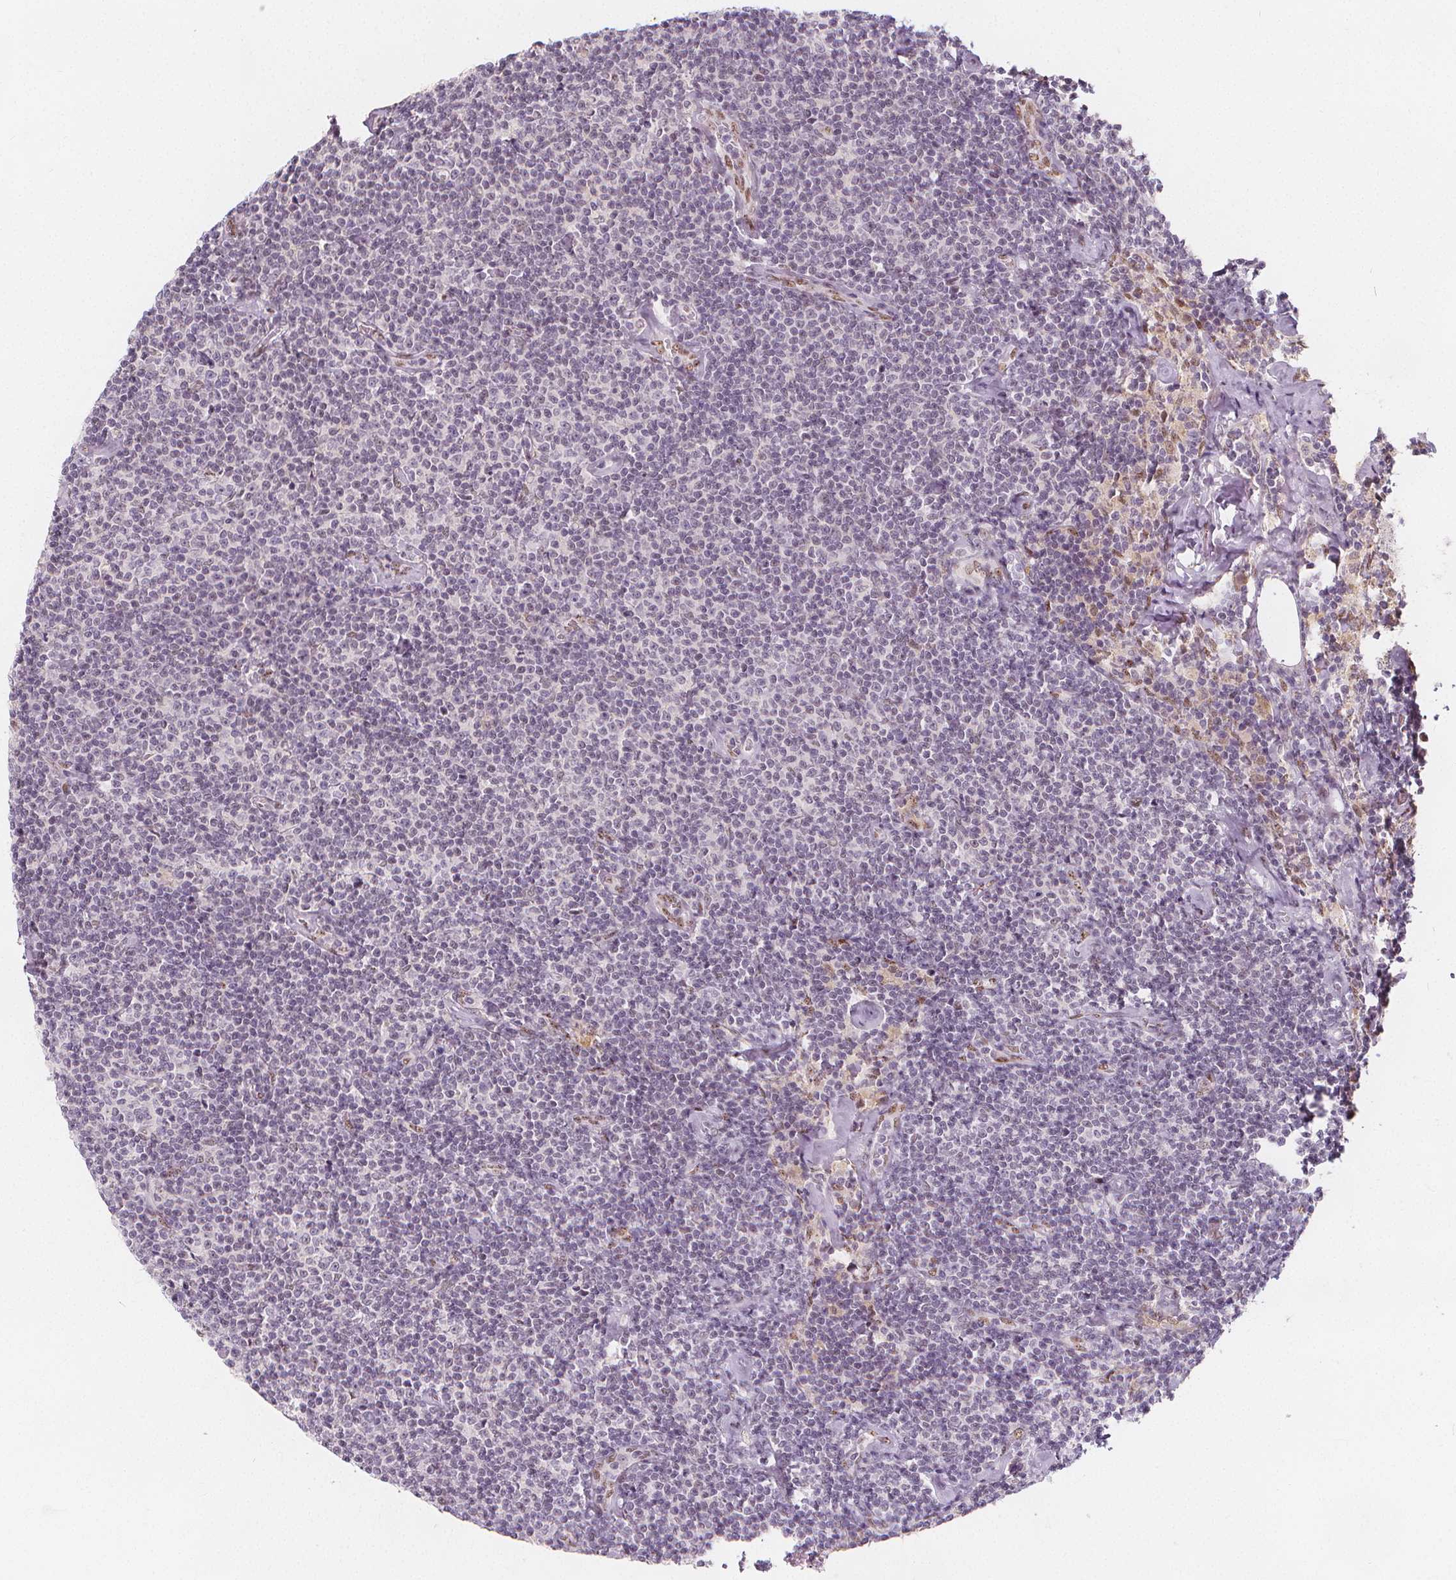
{"staining": {"intensity": "negative", "quantity": "none", "location": "none"}, "tissue": "lymphoma", "cell_type": "Tumor cells", "image_type": "cancer", "snomed": [{"axis": "morphology", "description": "Malignant lymphoma, non-Hodgkin's type, Low grade"}, {"axis": "topography", "description": "Lymph node"}], "caption": "Immunohistochemical staining of low-grade malignant lymphoma, non-Hodgkin's type reveals no significant staining in tumor cells. The staining was performed using DAB to visualize the protein expression in brown, while the nuclei were stained in blue with hematoxylin (Magnification: 20x).", "gene": "DRC3", "patient": {"sex": "male", "age": 81}}